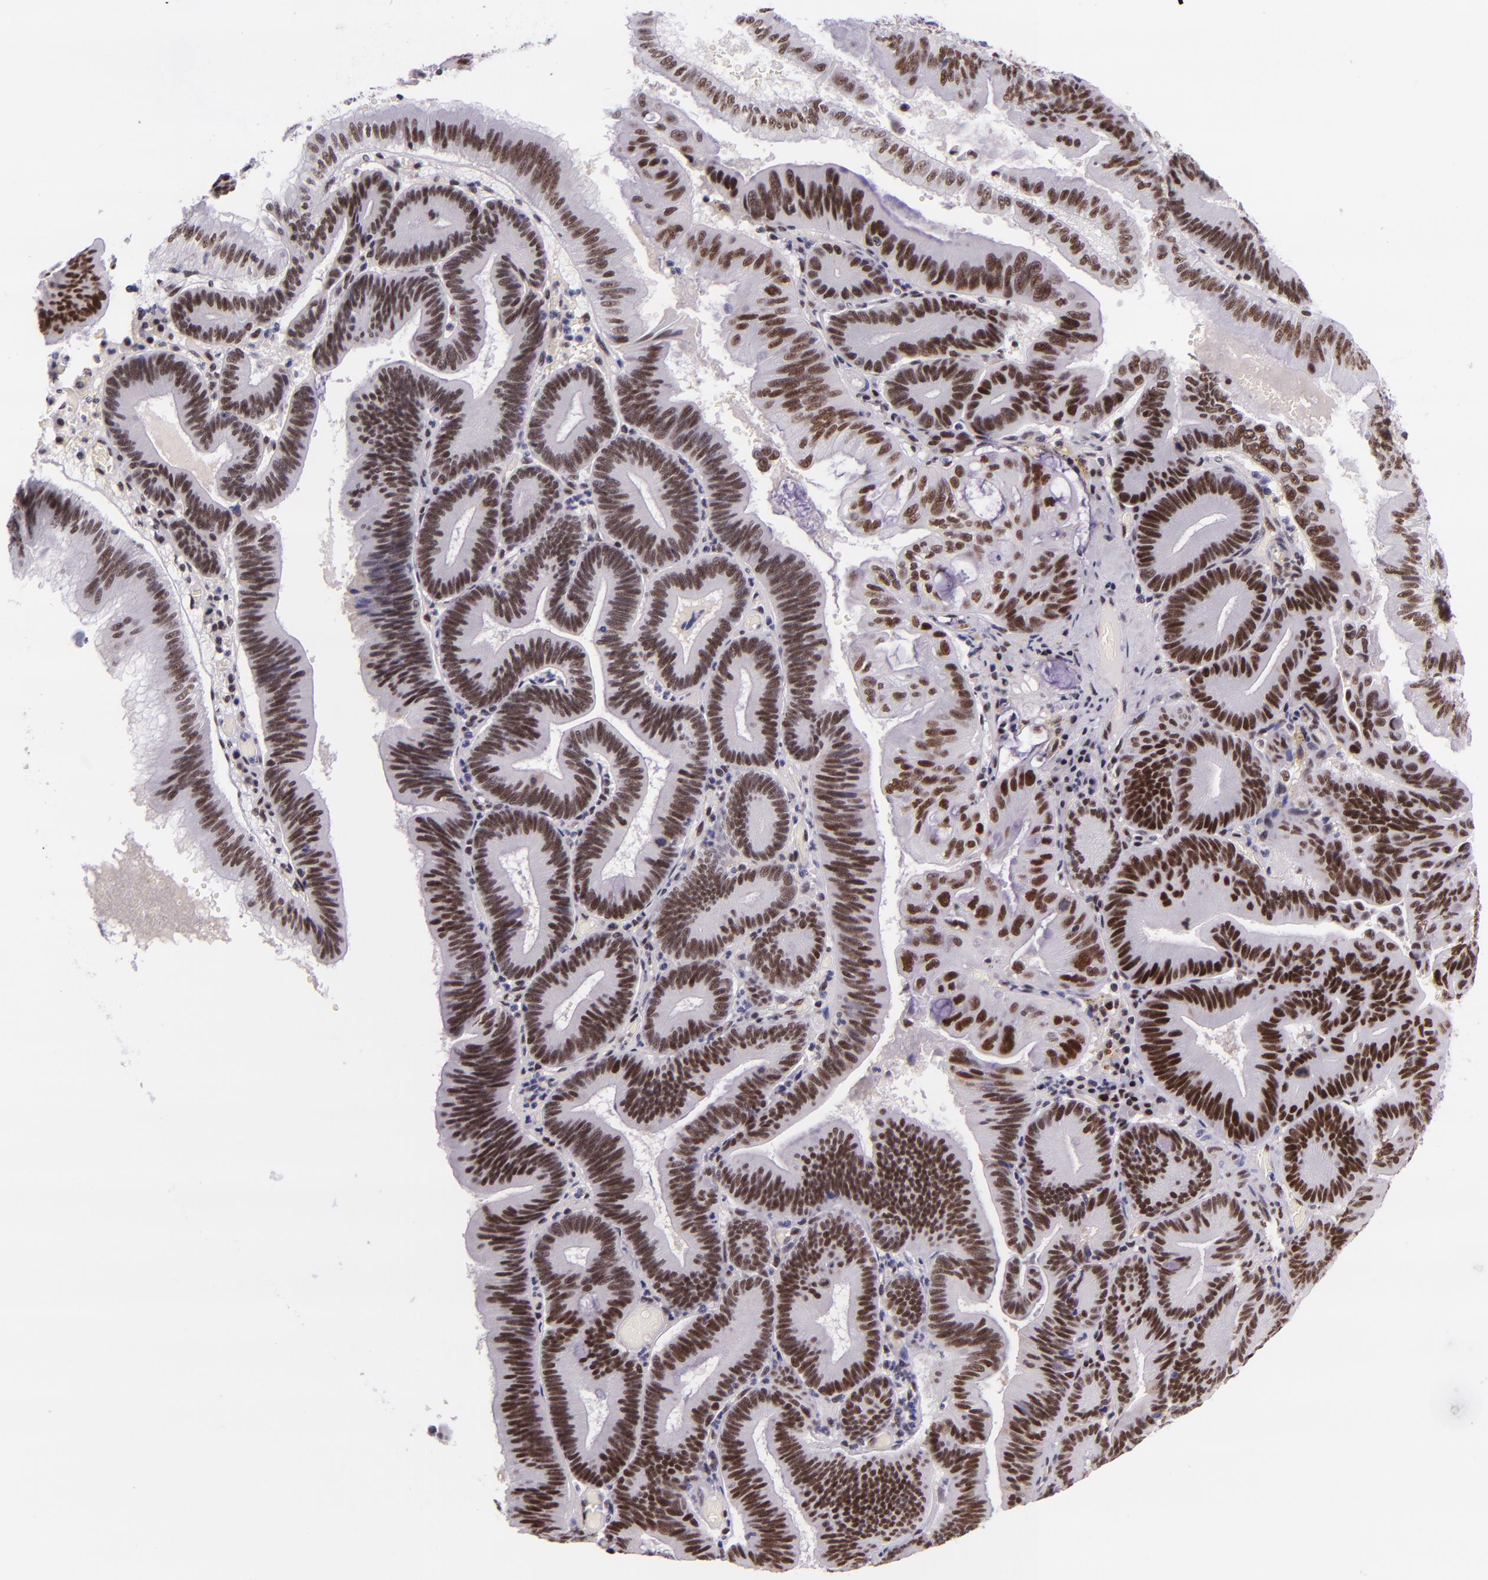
{"staining": {"intensity": "strong", "quantity": ">75%", "location": "nuclear"}, "tissue": "pancreatic cancer", "cell_type": "Tumor cells", "image_type": "cancer", "snomed": [{"axis": "morphology", "description": "Adenocarcinoma, NOS"}, {"axis": "topography", "description": "Pancreas"}], "caption": "Immunohistochemical staining of pancreatic cancer displays high levels of strong nuclear positivity in about >75% of tumor cells.", "gene": "GPKOW", "patient": {"sex": "male", "age": 82}}